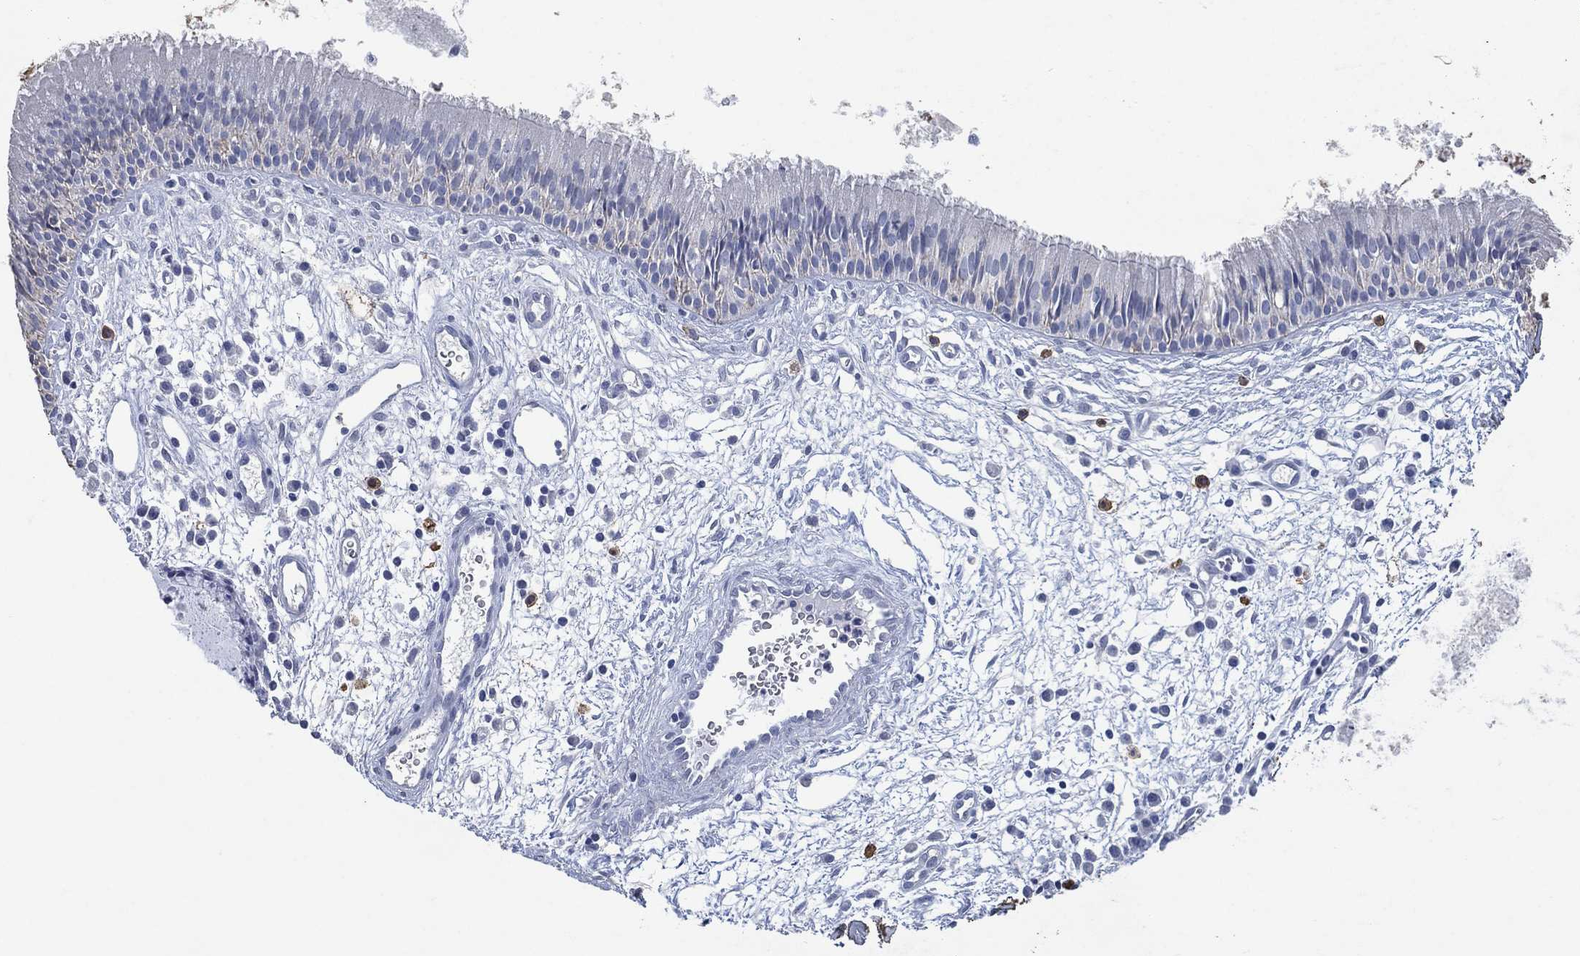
{"staining": {"intensity": "negative", "quantity": "none", "location": "none"}, "tissue": "nasopharynx", "cell_type": "Respiratory epithelial cells", "image_type": "normal", "snomed": [{"axis": "morphology", "description": "Normal tissue, NOS"}, {"axis": "topography", "description": "Nasopharynx"}], "caption": "Immunohistochemistry (IHC) histopathology image of unremarkable nasopharynx: nasopharynx stained with DAB (3,3'-diaminobenzidine) reveals no significant protein expression in respiratory epithelial cells. (DAB IHC with hematoxylin counter stain).", "gene": "FSCN2", "patient": {"sex": "female", "age": 77}}